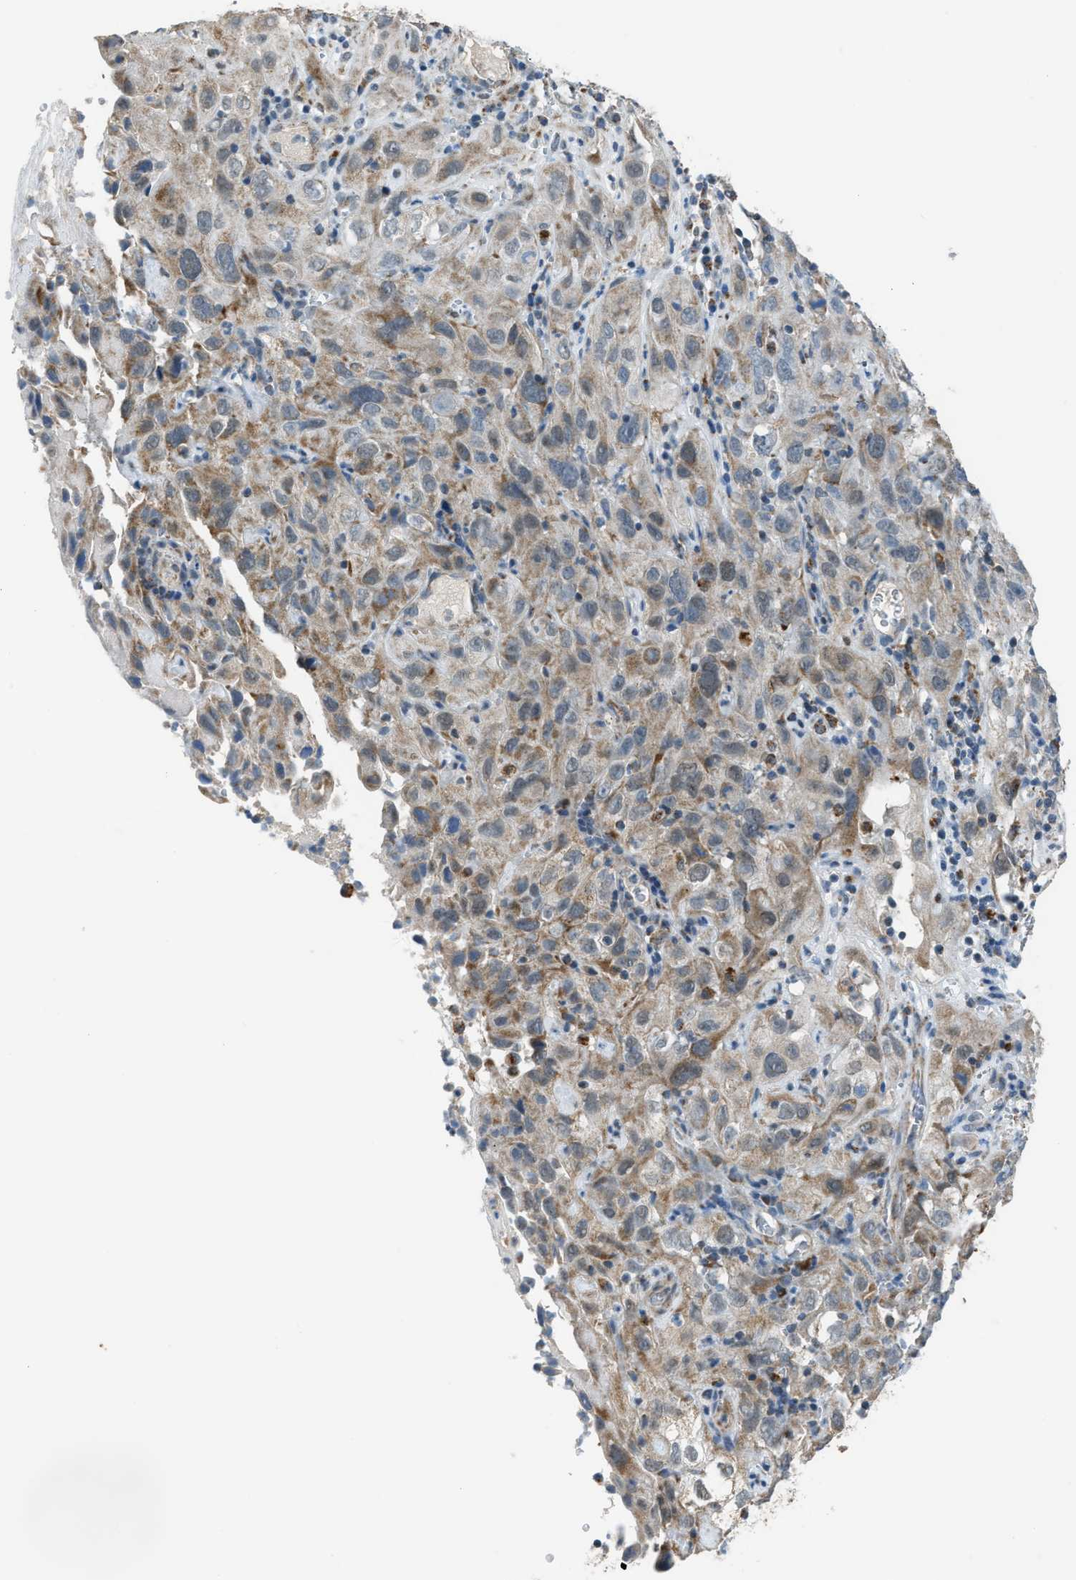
{"staining": {"intensity": "moderate", "quantity": "25%-75%", "location": "cytoplasmic/membranous"}, "tissue": "cervical cancer", "cell_type": "Tumor cells", "image_type": "cancer", "snomed": [{"axis": "morphology", "description": "Squamous cell carcinoma, NOS"}, {"axis": "topography", "description": "Cervix"}], "caption": "Protein expression analysis of cervical cancer reveals moderate cytoplasmic/membranous expression in approximately 25%-75% of tumor cells. (DAB (3,3'-diaminobenzidine) = brown stain, brightfield microscopy at high magnification).", "gene": "SMIM20", "patient": {"sex": "female", "age": 32}}